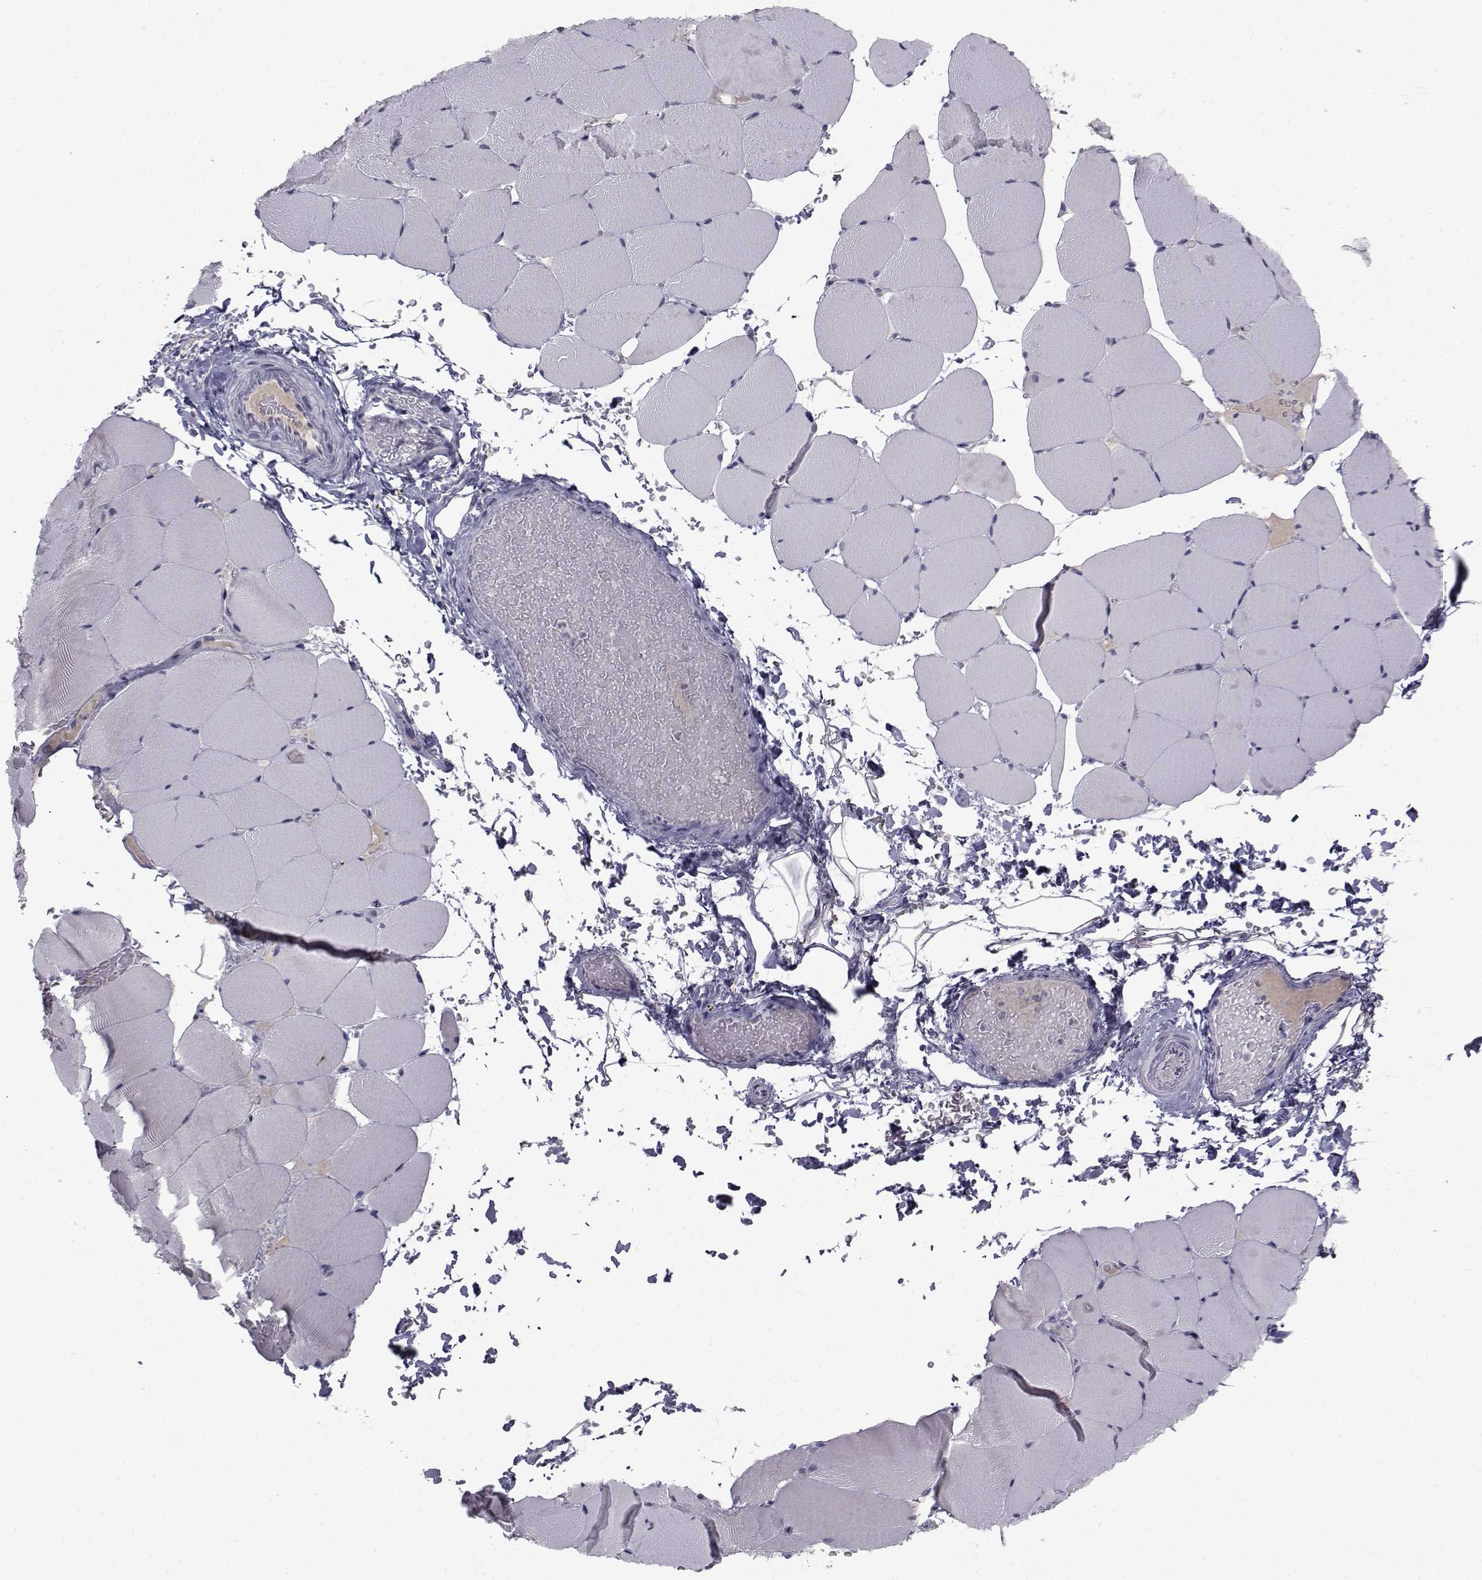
{"staining": {"intensity": "negative", "quantity": "none", "location": "none"}, "tissue": "skeletal muscle", "cell_type": "Myocytes", "image_type": "normal", "snomed": [{"axis": "morphology", "description": "Normal tissue, NOS"}, {"axis": "topography", "description": "Skeletal muscle"}], "caption": "DAB (3,3'-diaminobenzidine) immunohistochemical staining of unremarkable skeletal muscle demonstrates no significant positivity in myocytes.", "gene": "PAX2", "patient": {"sex": "female", "age": 37}}